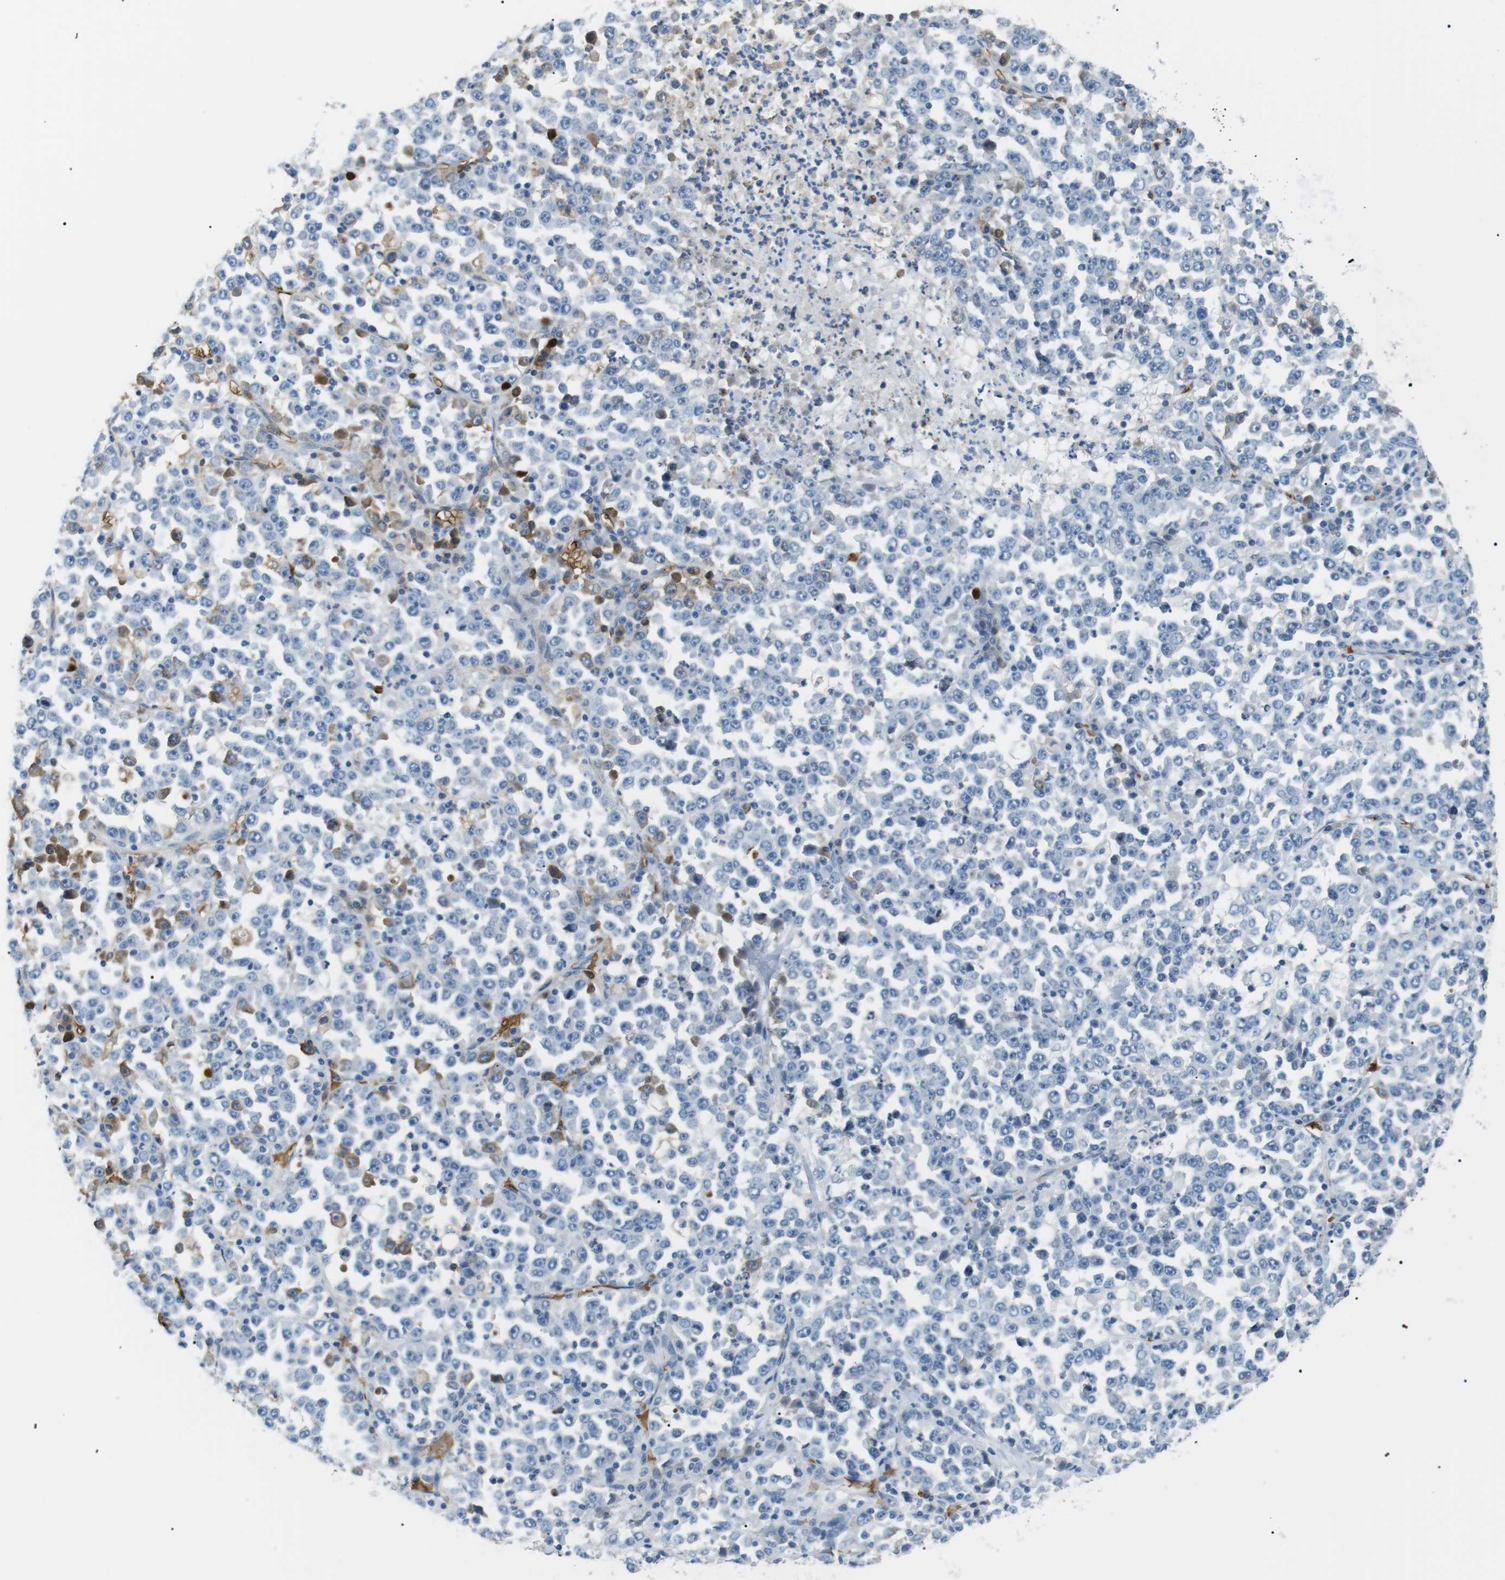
{"staining": {"intensity": "negative", "quantity": "none", "location": "none"}, "tissue": "stomach cancer", "cell_type": "Tumor cells", "image_type": "cancer", "snomed": [{"axis": "morphology", "description": "Normal tissue, NOS"}, {"axis": "morphology", "description": "Adenocarcinoma, NOS"}, {"axis": "topography", "description": "Stomach, upper"}, {"axis": "topography", "description": "Stomach"}], "caption": "The micrograph demonstrates no significant staining in tumor cells of stomach cancer (adenocarcinoma). (DAB (3,3'-diaminobenzidine) IHC with hematoxylin counter stain).", "gene": "ADCY10", "patient": {"sex": "male", "age": 59}}